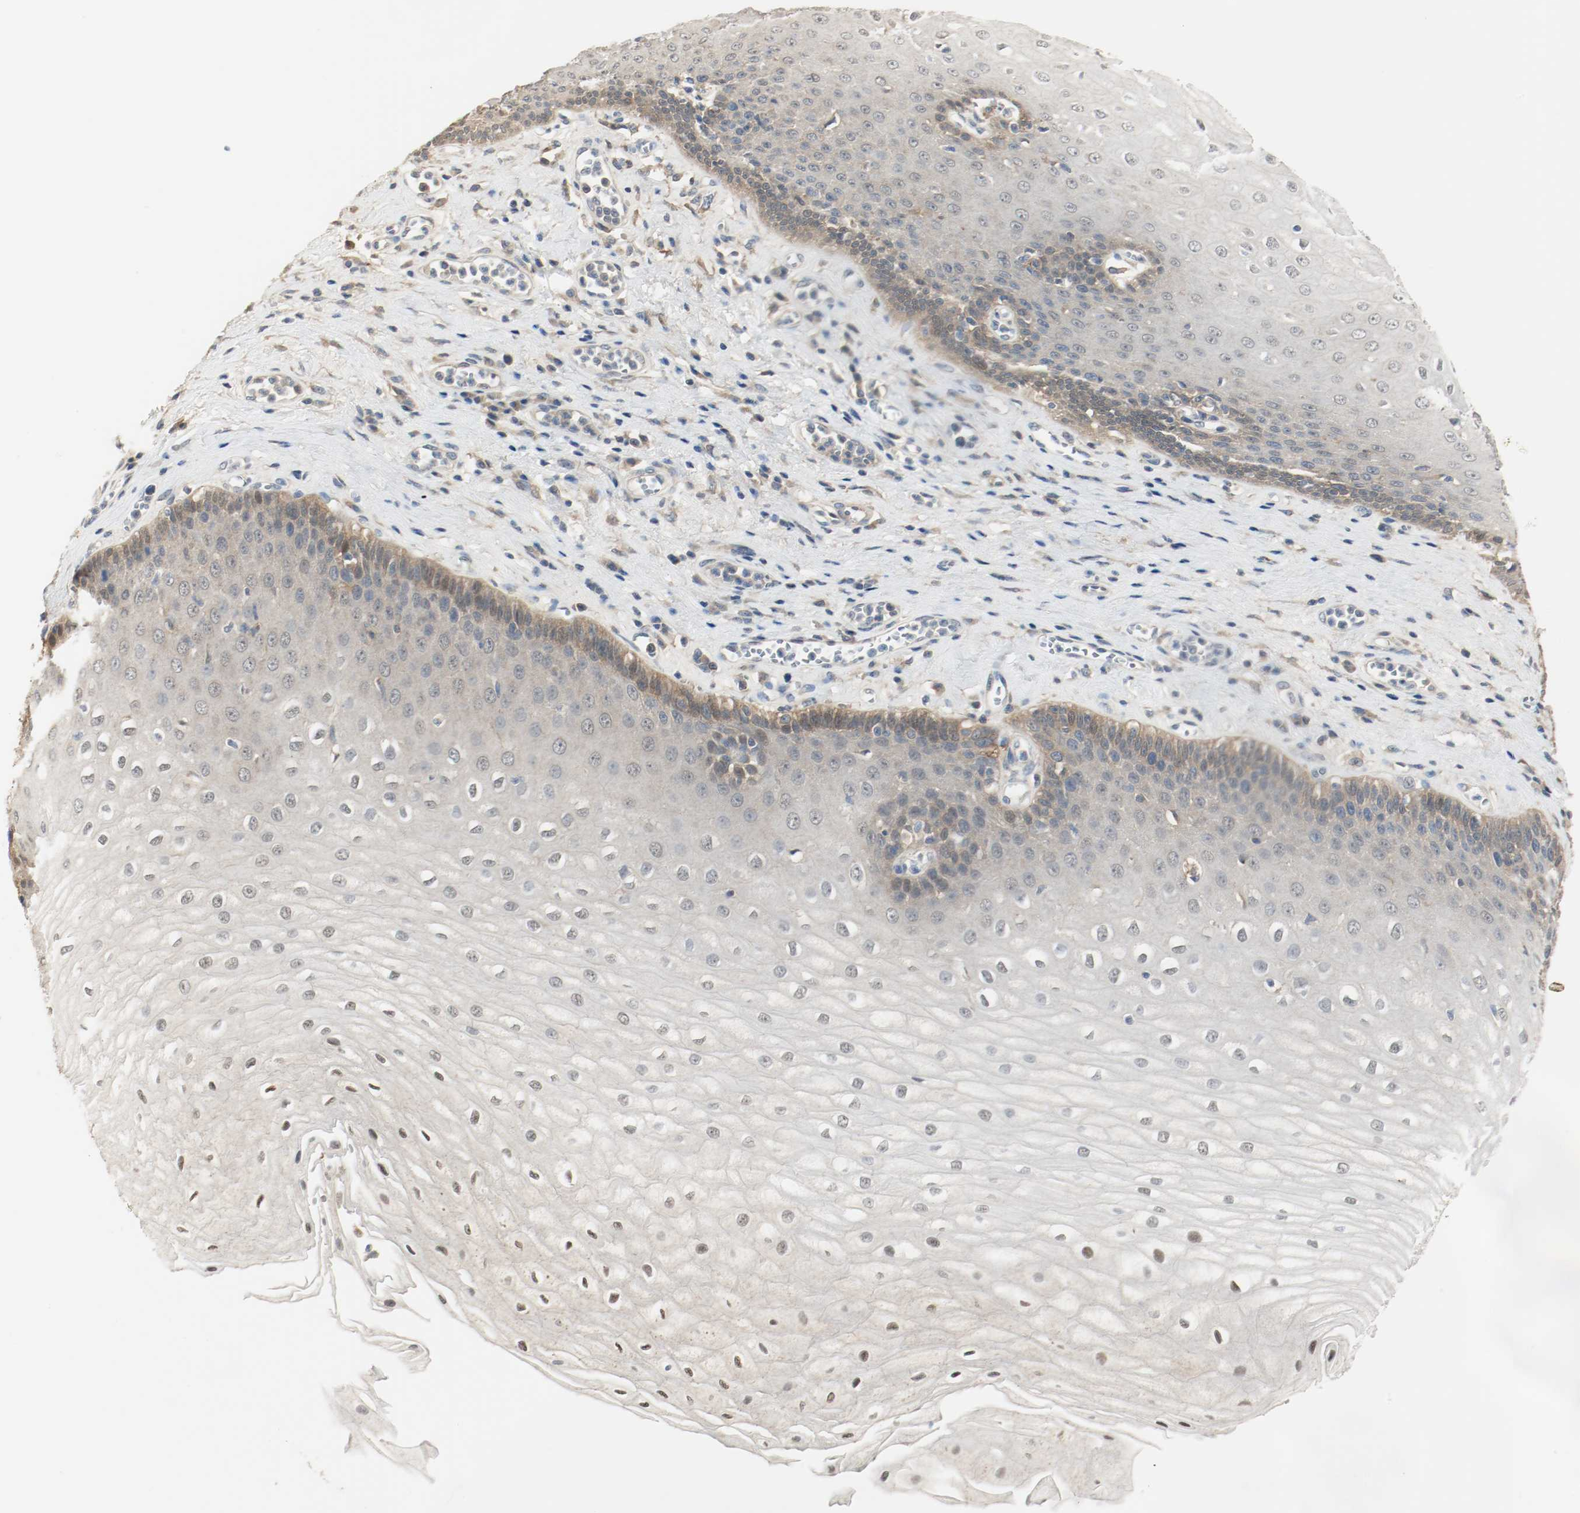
{"staining": {"intensity": "weak", "quantity": "<25%", "location": "cytoplasmic/membranous"}, "tissue": "esophagus", "cell_type": "Squamous epithelial cells", "image_type": "normal", "snomed": [{"axis": "morphology", "description": "Normal tissue, NOS"}, {"axis": "morphology", "description": "Squamous cell carcinoma, NOS"}, {"axis": "topography", "description": "Esophagus"}], "caption": "Squamous epithelial cells show no significant expression in unremarkable esophagus. The staining was performed using DAB (3,3'-diaminobenzidine) to visualize the protein expression in brown, while the nuclei were stained in blue with hematoxylin (Magnification: 20x).", "gene": "MELTF", "patient": {"sex": "male", "age": 65}}